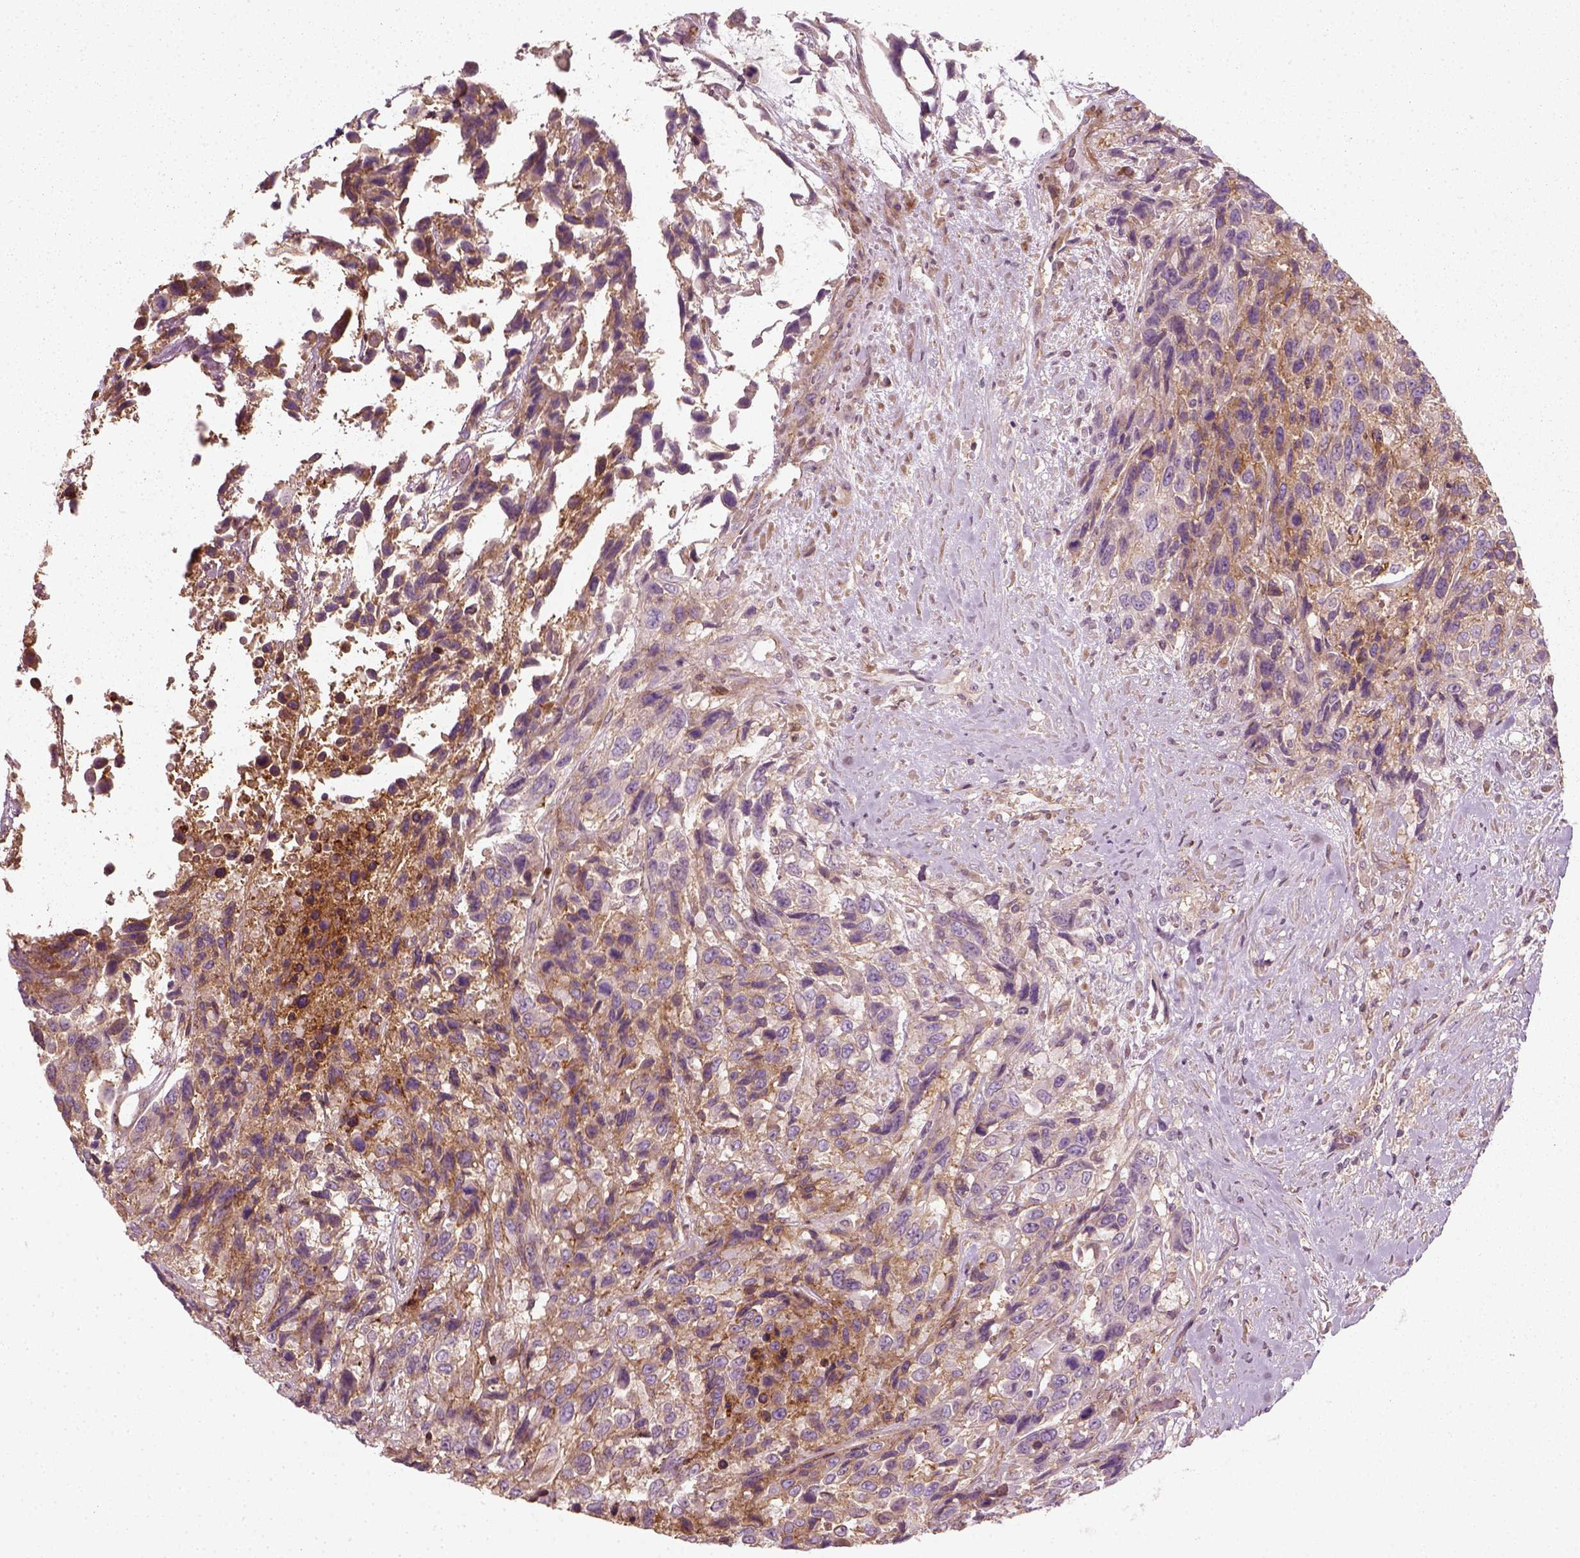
{"staining": {"intensity": "weak", "quantity": ">75%", "location": "cytoplasmic/membranous"}, "tissue": "urothelial cancer", "cell_type": "Tumor cells", "image_type": "cancer", "snomed": [{"axis": "morphology", "description": "Urothelial carcinoma, High grade"}, {"axis": "topography", "description": "Urinary bladder"}], "caption": "This is a photomicrograph of immunohistochemistry (IHC) staining of high-grade urothelial carcinoma, which shows weak staining in the cytoplasmic/membranous of tumor cells.", "gene": "NPTN", "patient": {"sex": "female", "age": 70}}